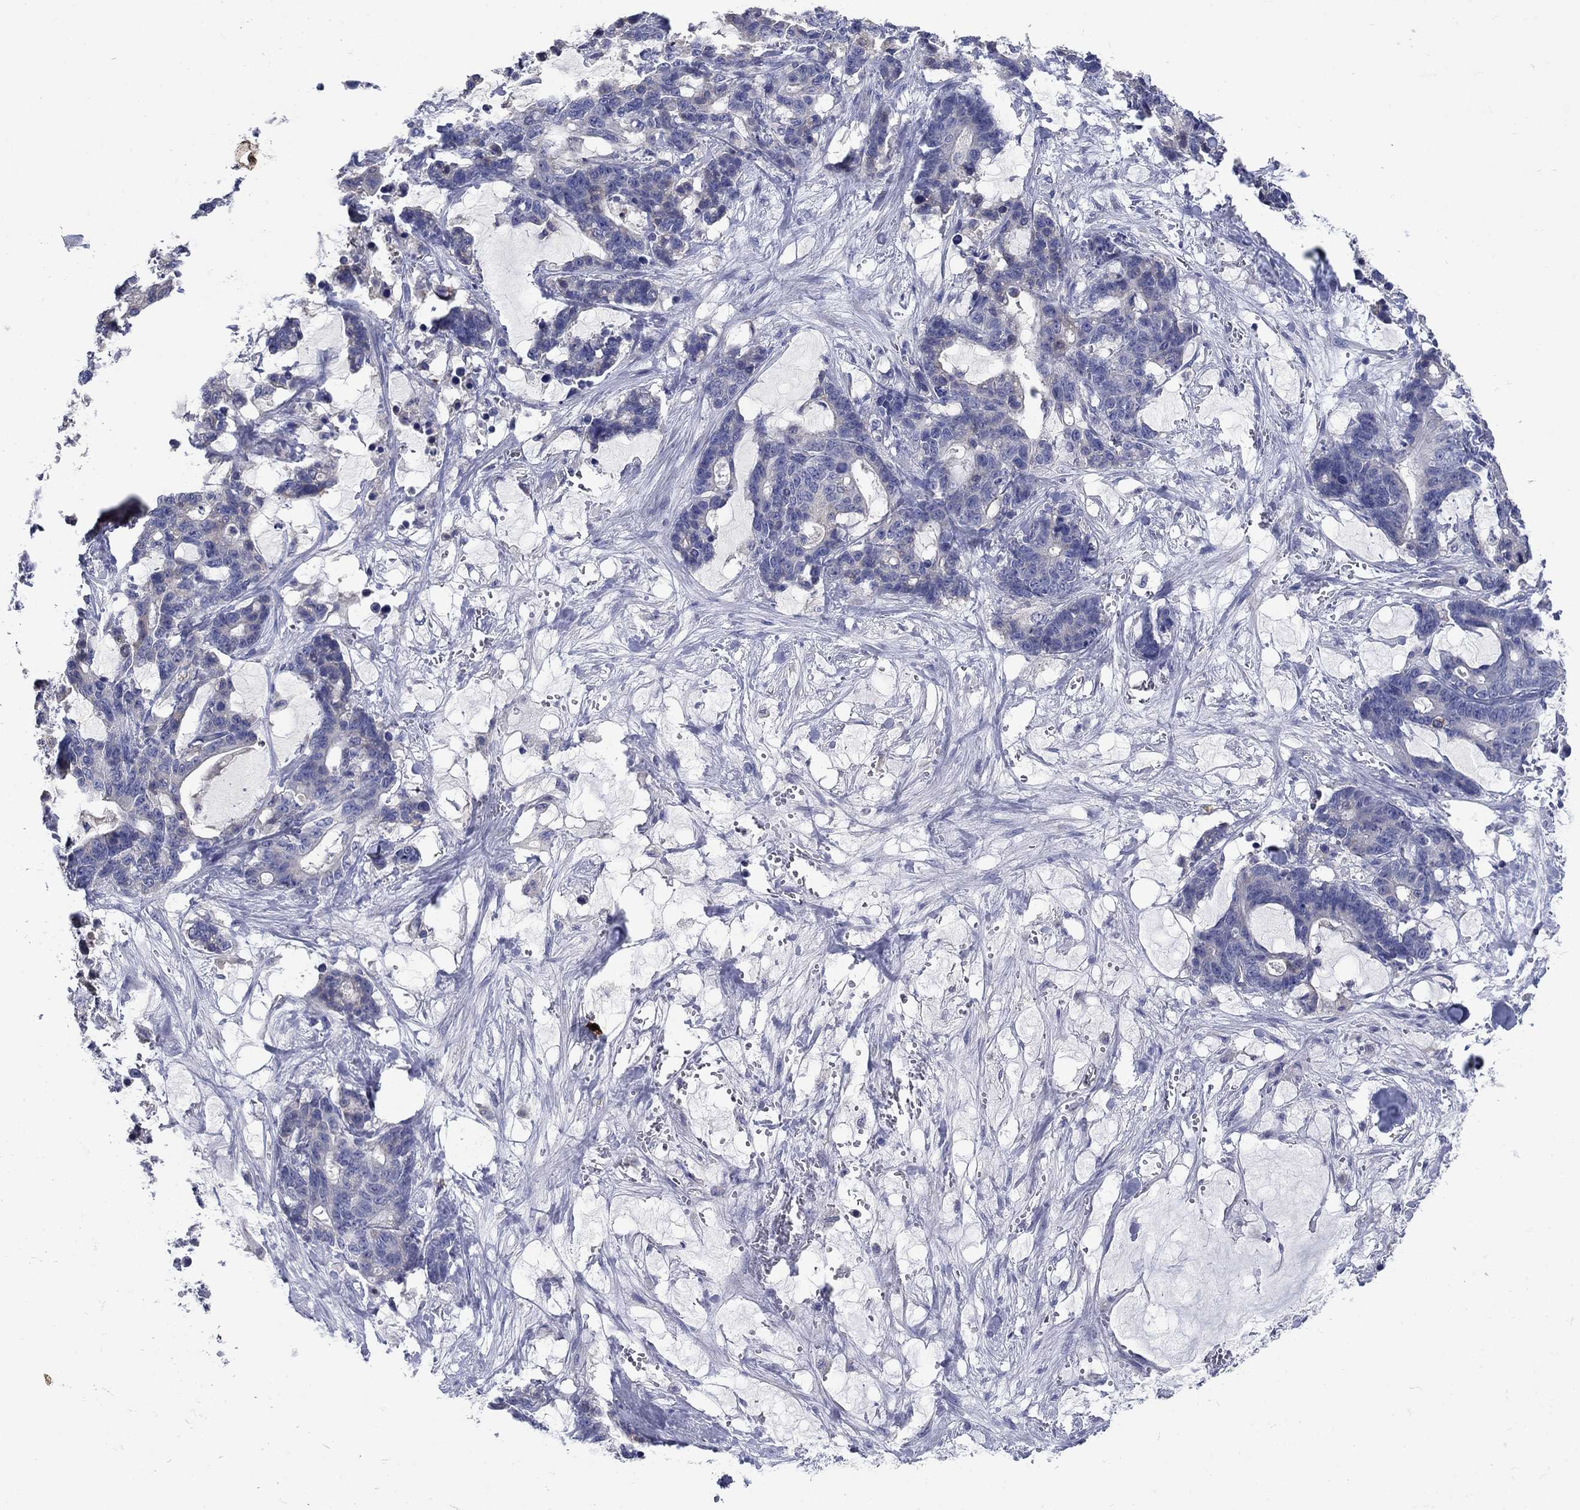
{"staining": {"intensity": "negative", "quantity": "none", "location": "none"}, "tissue": "stomach cancer", "cell_type": "Tumor cells", "image_type": "cancer", "snomed": [{"axis": "morphology", "description": "Normal tissue, NOS"}, {"axis": "morphology", "description": "Adenocarcinoma, NOS"}, {"axis": "topography", "description": "Stomach"}], "caption": "Immunohistochemical staining of adenocarcinoma (stomach) demonstrates no significant expression in tumor cells. (DAB (3,3'-diaminobenzidine) immunohistochemistry (IHC) visualized using brightfield microscopy, high magnification).", "gene": "SULT2B1", "patient": {"sex": "female", "age": 64}}